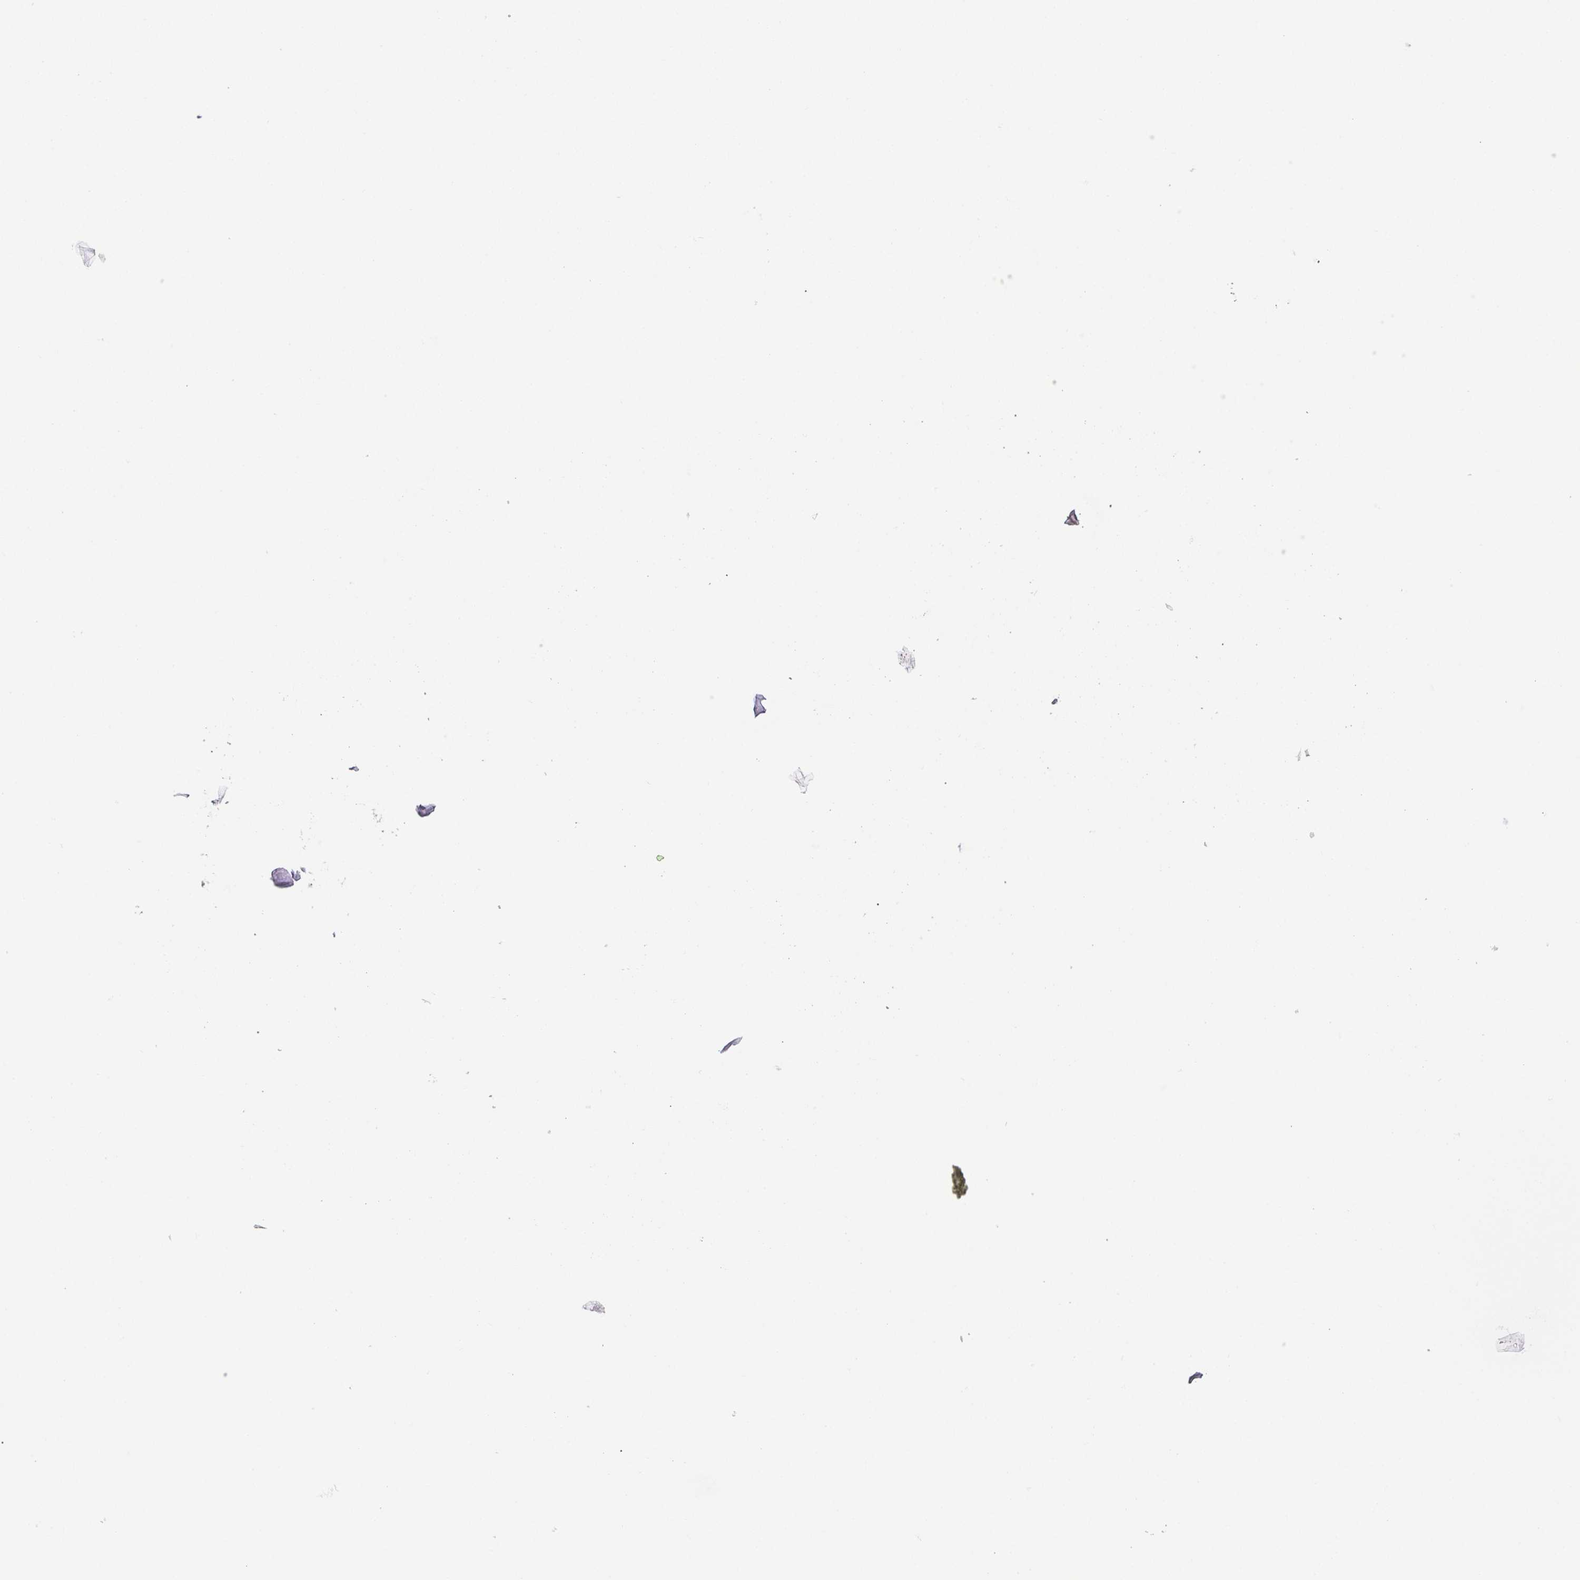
{"staining": {"intensity": "negative", "quantity": "none", "location": "none"}, "tissue": "bronchus", "cell_type": "Respiratory epithelial cells", "image_type": "normal", "snomed": [{"axis": "morphology", "description": "Normal tissue, NOS"}, {"axis": "topography", "description": "Cartilage tissue"}, {"axis": "topography", "description": "Bronchus"}, {"axis": "topography", "description": "Peripheral nerve tissue"}], "caption": "The immunohistochemistry photomicrograph has no significant positivity in respiratory epithelial cells of bronchus. Brightfield microscopy of immunohistochemistry stained with DAB (brown) and hematoxylin (blue), captured at high magnification.", "gene": "TCF3", "patient": {"sex": "female", "age": 59}}